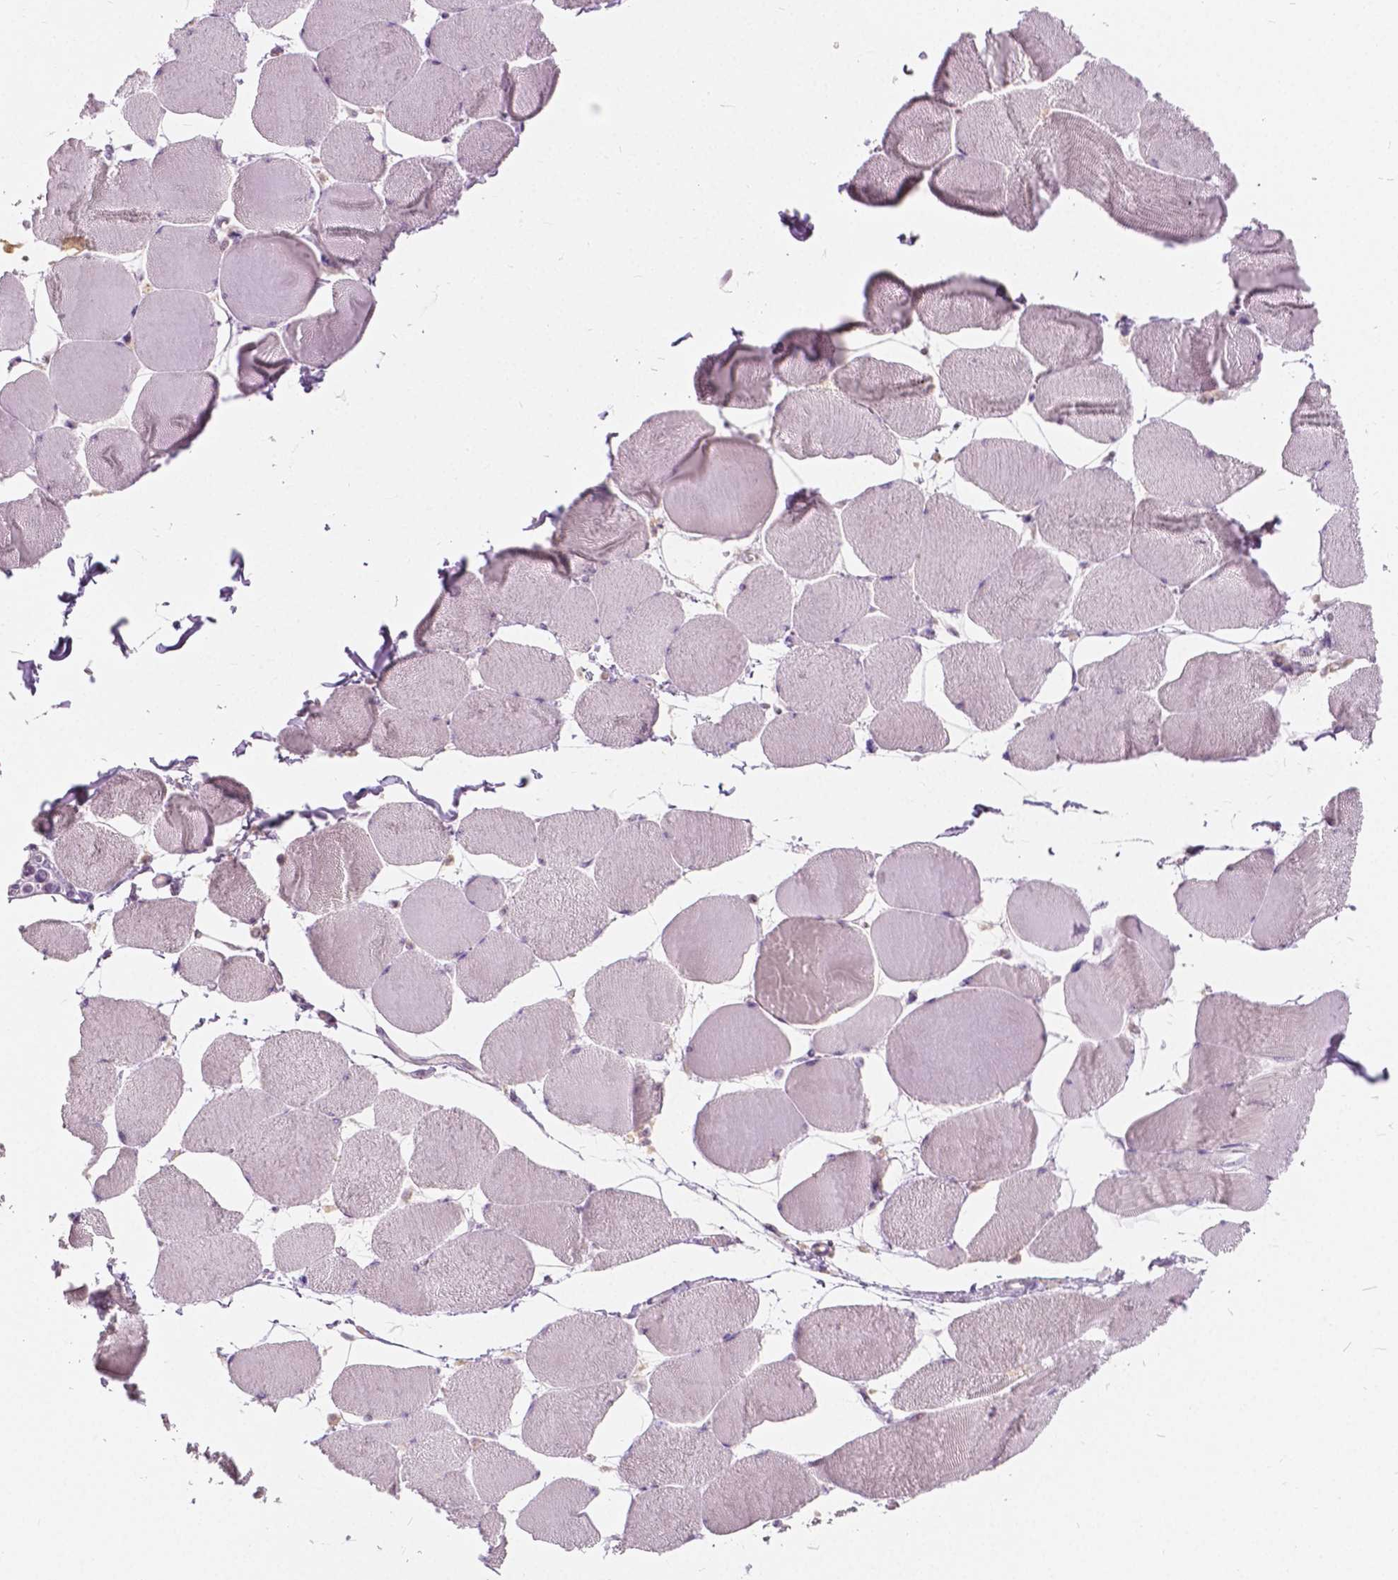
{"staining": {"intensity": "negative", "quantity": "none", "location": "none"}, "tissue": "skeletal muscle", "cell_type": "Myocytes", "image_type": "normal", "snomed": [{"axis": "morphology", "description": "Normal tissue, NOS"}, {"axis": "topography", "description": "Skeletal muscle"}], "caption": "This is a photomicrograph of IHC staining of normal skeletal muscle, which shows no expression in myocytes. (IHC, brightfield microscopy, high magnification).", "gene": "DLX6", "patient": {"sex": "female", "age": 75}}